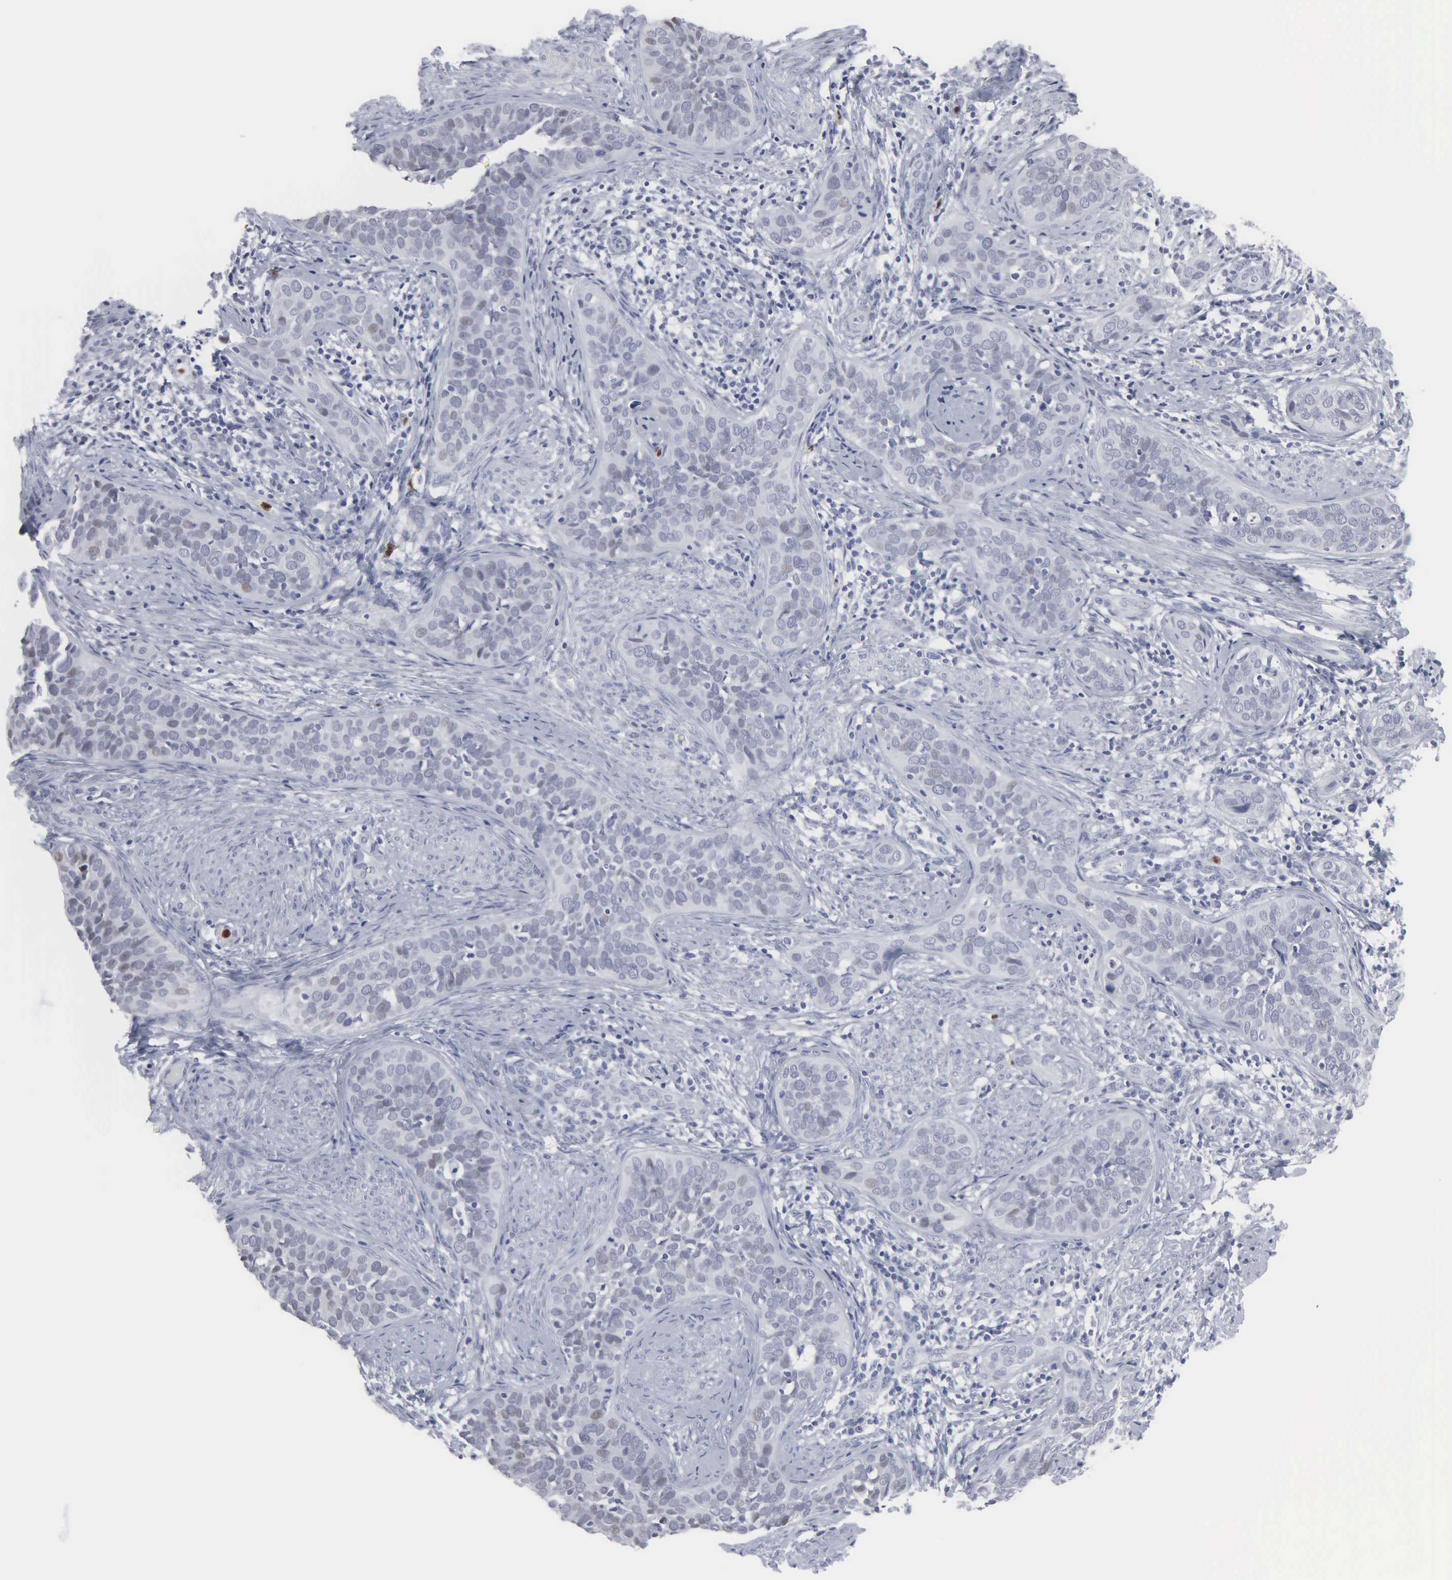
{"staining": {"intensity": "negative", "quantity": "none", "location": "none"}, "tissue": "cervical cancer", "cell_type": "Tumor cells", "image_type": "cancer", "snomed": [{"axis": "morphology", "description": "Squamous cell carcinoma, NOS"}, {"axis": "topography", "description": "Cervix"}], "caption": "A high-resolution photomicrograph shows immunohistochemistry staining of cervical squamous cell carcinoma, which demonstrates no significant positivity in tumor cells.", "gene": "SPIN3", "patient": {"sex": "female", "age": 31}}